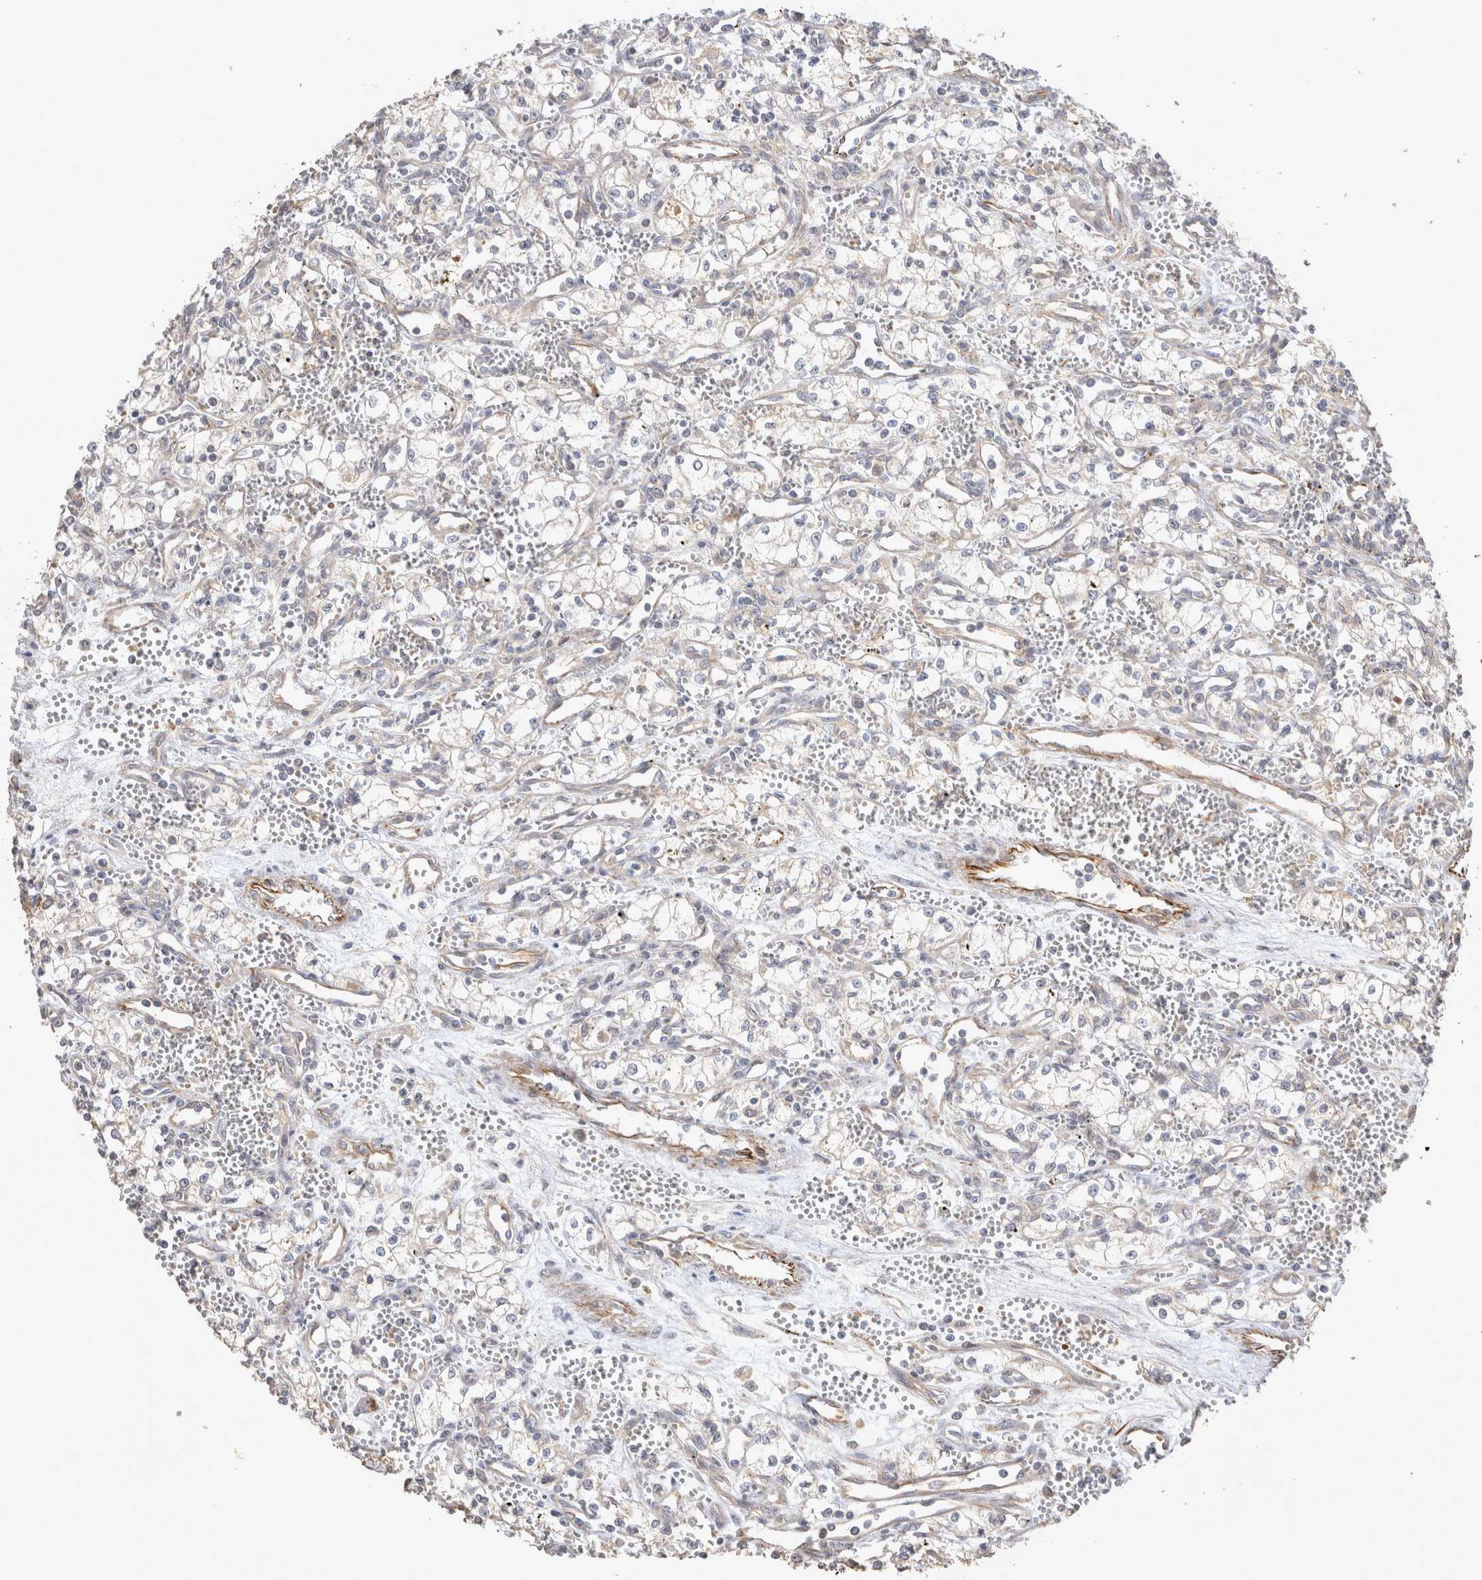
{"staining": {"intensity": "negative", "quantity": "none", "location": "none"}, "tissue": "renal cancer", "cell_type": "Tumor cells", "image_type": "cancer", "snomed": [{"axis": "morphology", "description": "Adenocarcinoma, NOS"}, {"axis": "topography", "description": "Kidney"}], "caption": "Protein analysis of renal adenocarcinoma displays no significant staining in tumor cells.", "gene": "NMU", "patient": {"sex": "male", "age": 59}}